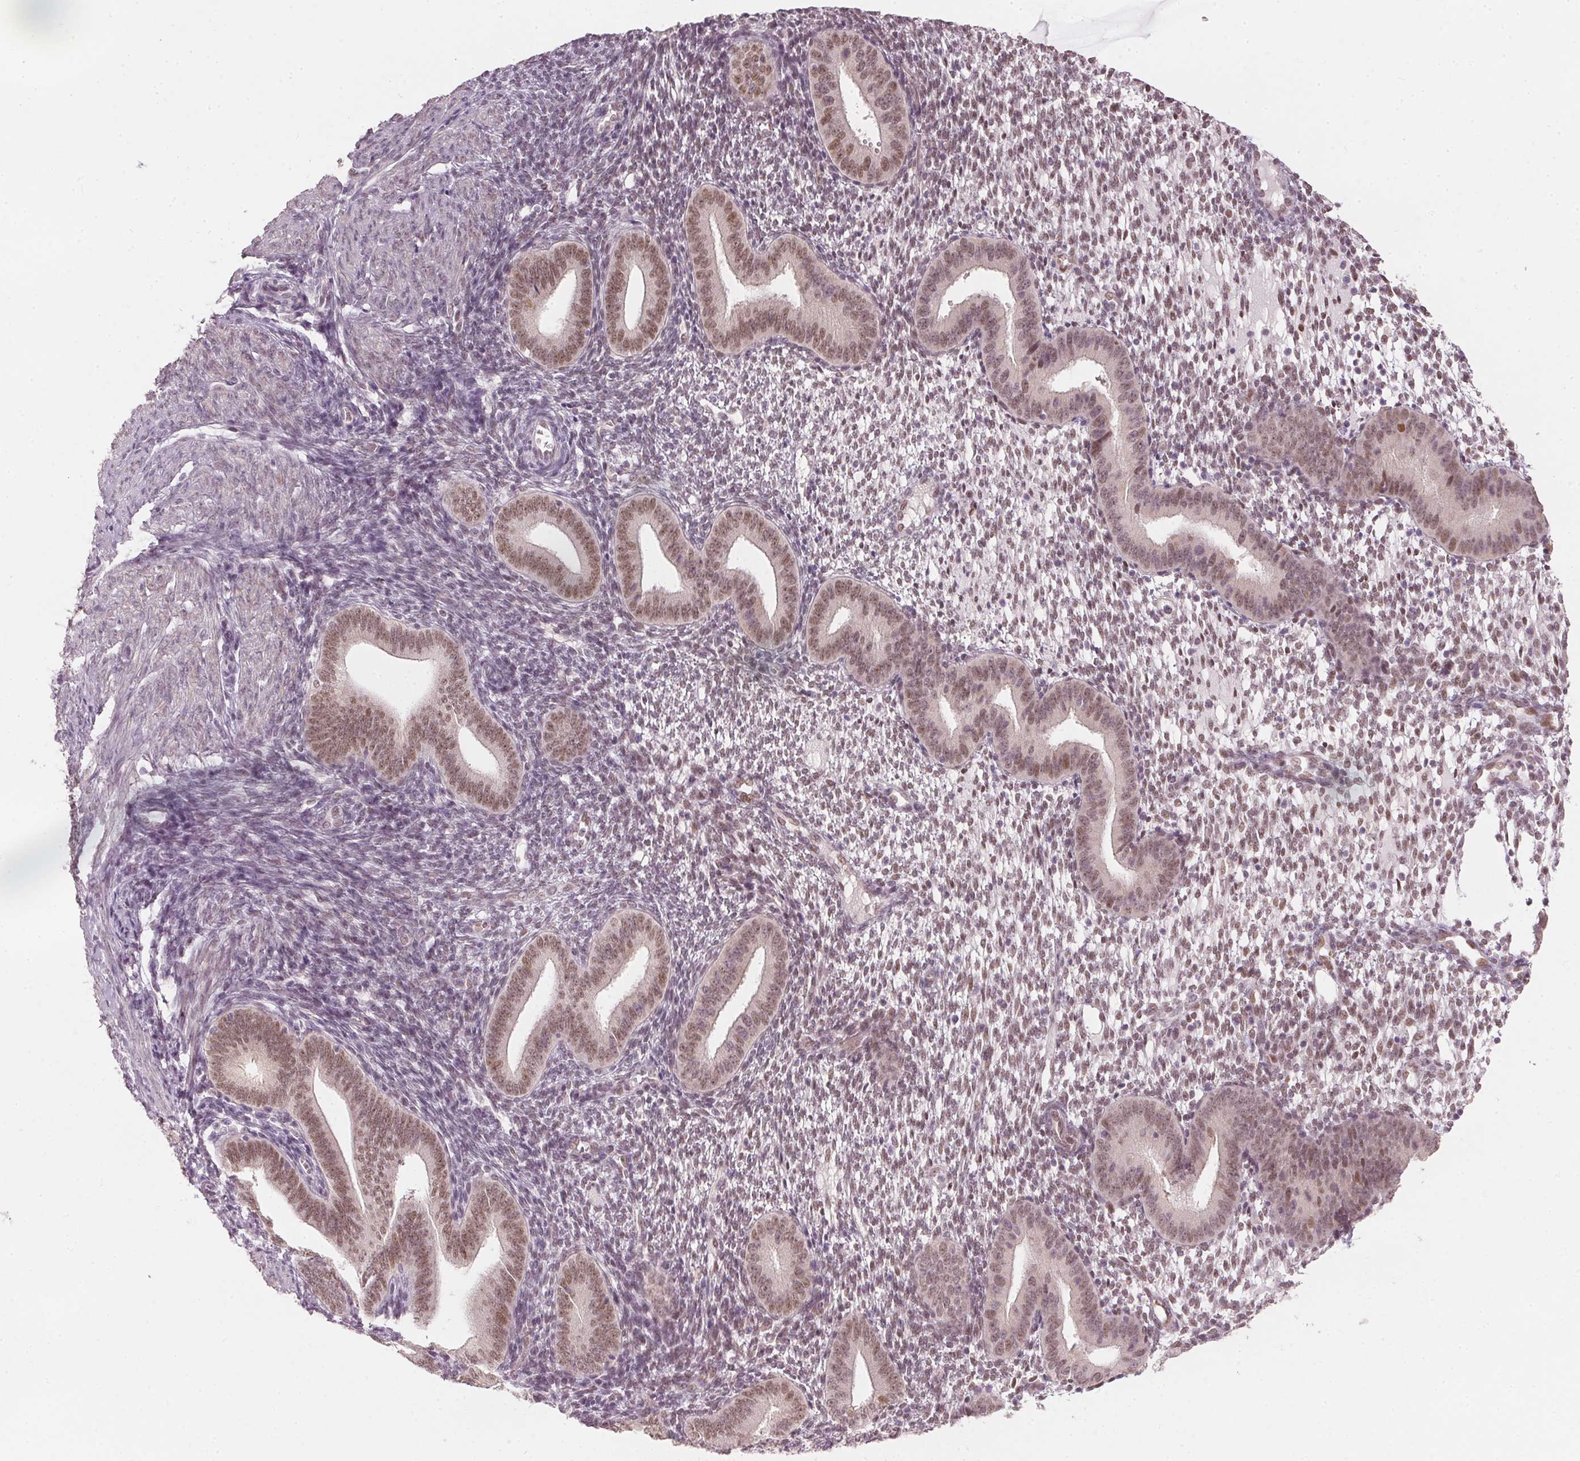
{"staining": {"intensity": "moderate", "quantity": "25%-75%", "location": "nuclear"}, "tissue": "endometrium", "cell_type": "Cells in endometrial stroma", "image_type": "normal", "snomed": [{"axis": "morphology", "description": "Normal tissue, NOS"}, {"axis": "topography", "description": "Endometrium"}], "caption": "The micrograph exhibits immunohistochemical staining of normal endometrium. There is moderate nuclear positivity is identified in about 25%-75% of cells in endometrial stroma. Using DAB (3,3'-diaminobenzidine) (brown) and hematoxylin (blue) stains, captured at high magnification using brightfield microscopy.", "gene": "ENSG00000267001", "patient": {"sex": "female", "age": 40}}